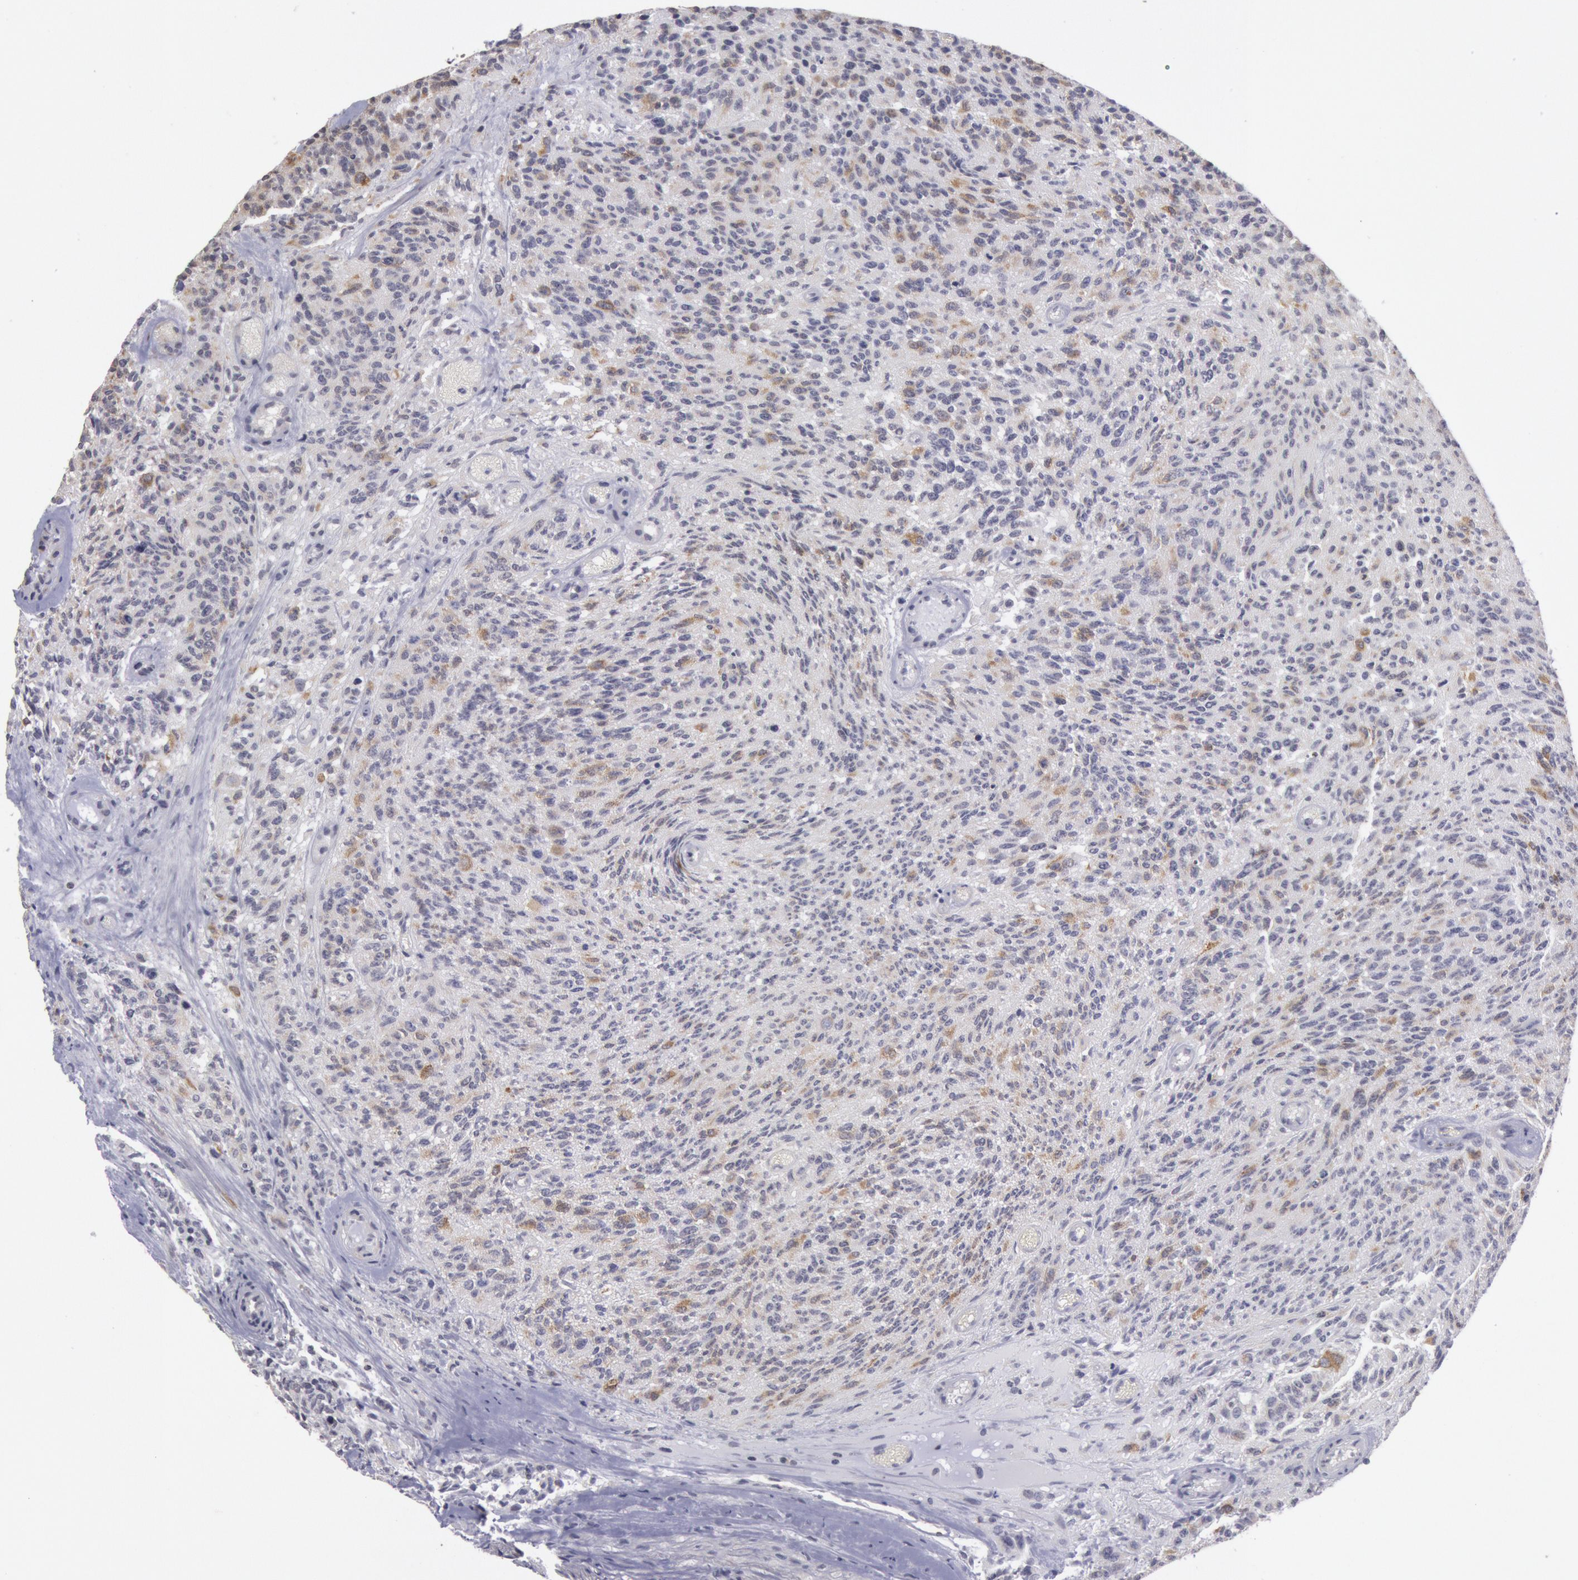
{"staining": {"intensity": "strong", "quantity": ">75%", "location": "cytoplasmic/membranous"}, "tissue": "glioma", "cell_type": "Tumor cells", "image_type": "cancer", "snomed": [{"axis": "morphology", "description": "Glioma, malignant, High grade"}, {"axis": "topography", "description": "Brain"}], "caption": "Glioma stained with a brown dye exhibits strong cytoplasmic/membranous positive positivity in about >75% of tumor cells.", "gene": "TAP2", "patient": {"sex": "male", "age": 36}}